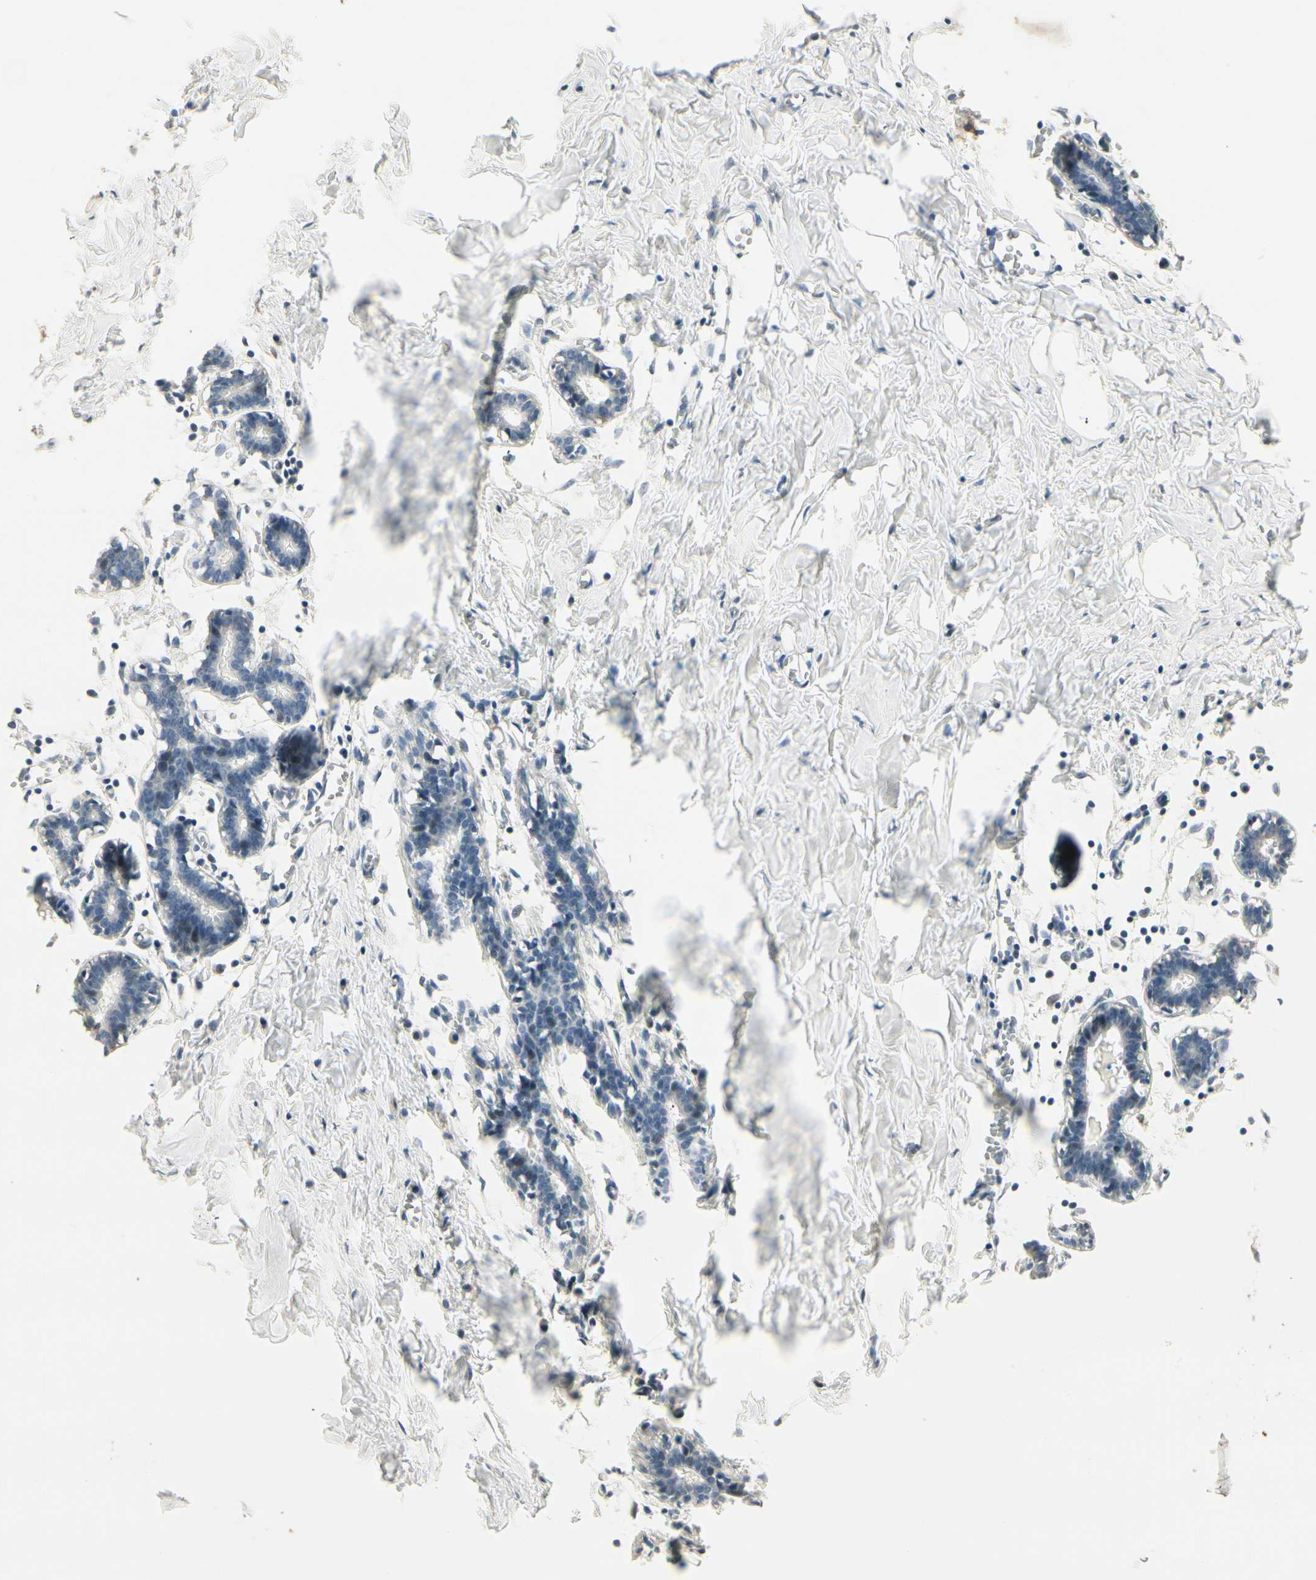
{"staining": {"intensity": "negative", "quantity": "none", "location": "none"}, "tissue": "breast", "cell_type": "Adipocytes", "image_type": "normal", "snomed": [{"axis": "morphology", "description": "Normal tissue, NOS"}, {"axis": "topography", "description": "Breast"}], "caption": "The micrograph displays no significant expression in adipocytes of breast. (DAB (3,3'-diaminobenzidine) immunohistochemistry, high magnification).", "gene": "SVBP", "patient": {"sex": "female", "age": 27}}